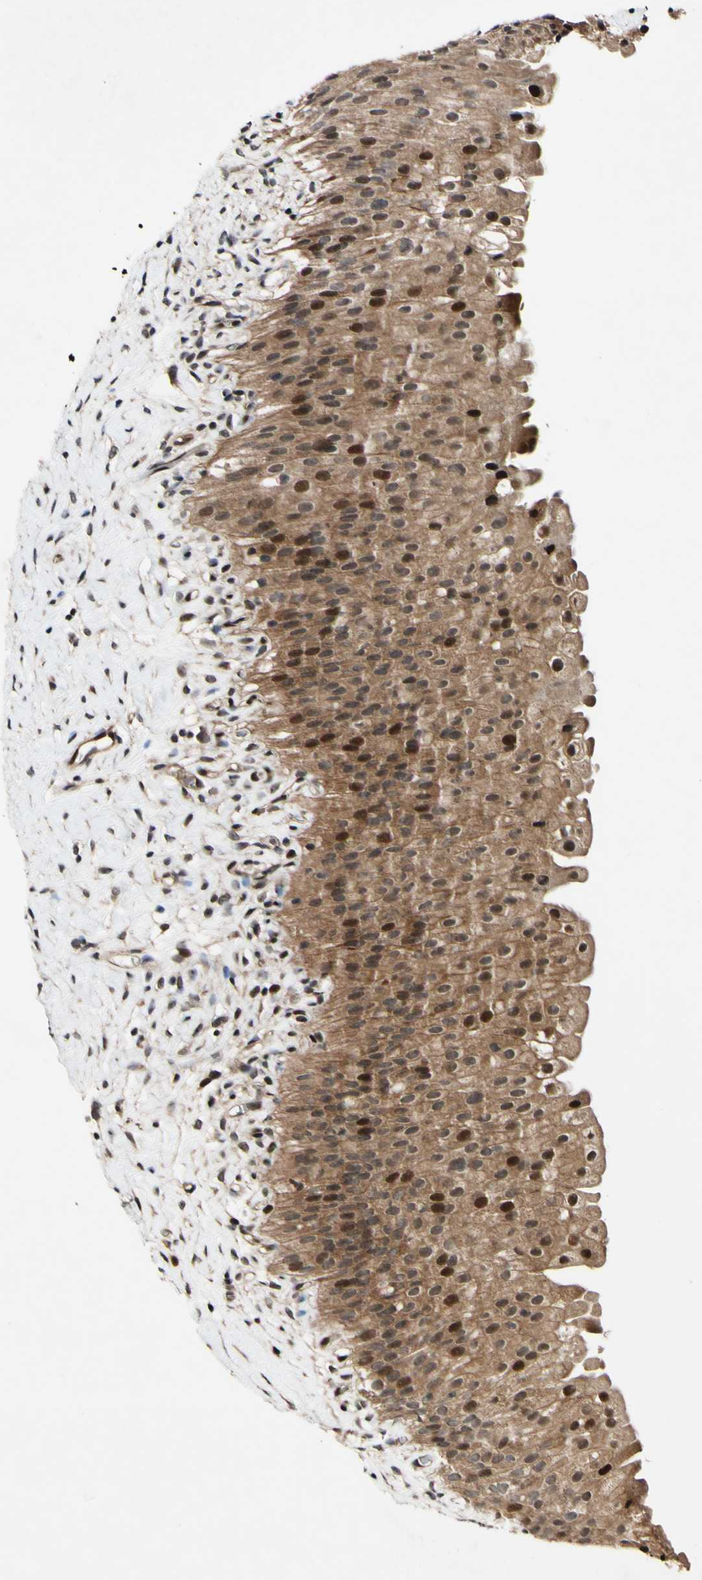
{"staining": {"intensity": "moderate", "quantity": ">75%", "location": "cytoplasmic/membranous,nuclear"}, "tissue": "urinary bladder", "cell_type": "Urothelial cells", "image_type": "normal", "snomed": [{"axis": "morphology", "description": "Normal tissue, NOS"}, {"axis": "morphology", "description": "Urothelial carcinoma, High grade"}, {"axis": "topography", "description": "Urinary bladder"}], "caption": "A high-resolution image shows immunohistochemistry (IHC) staining of benign urinary bladder, which demonstrates moderate cytoplasmic/membranous,nuclear expression in approximately >75% of urothelial cells. The staining was performed using DAB (3,3'-diaminobenzidine) to visualize the protein expression in brown, while the nuclei were stained in blue with hematoxylin (Magnification: 20x).", "gene": "CSNK1E", "patient": {"sex": "male", "age": 46}}